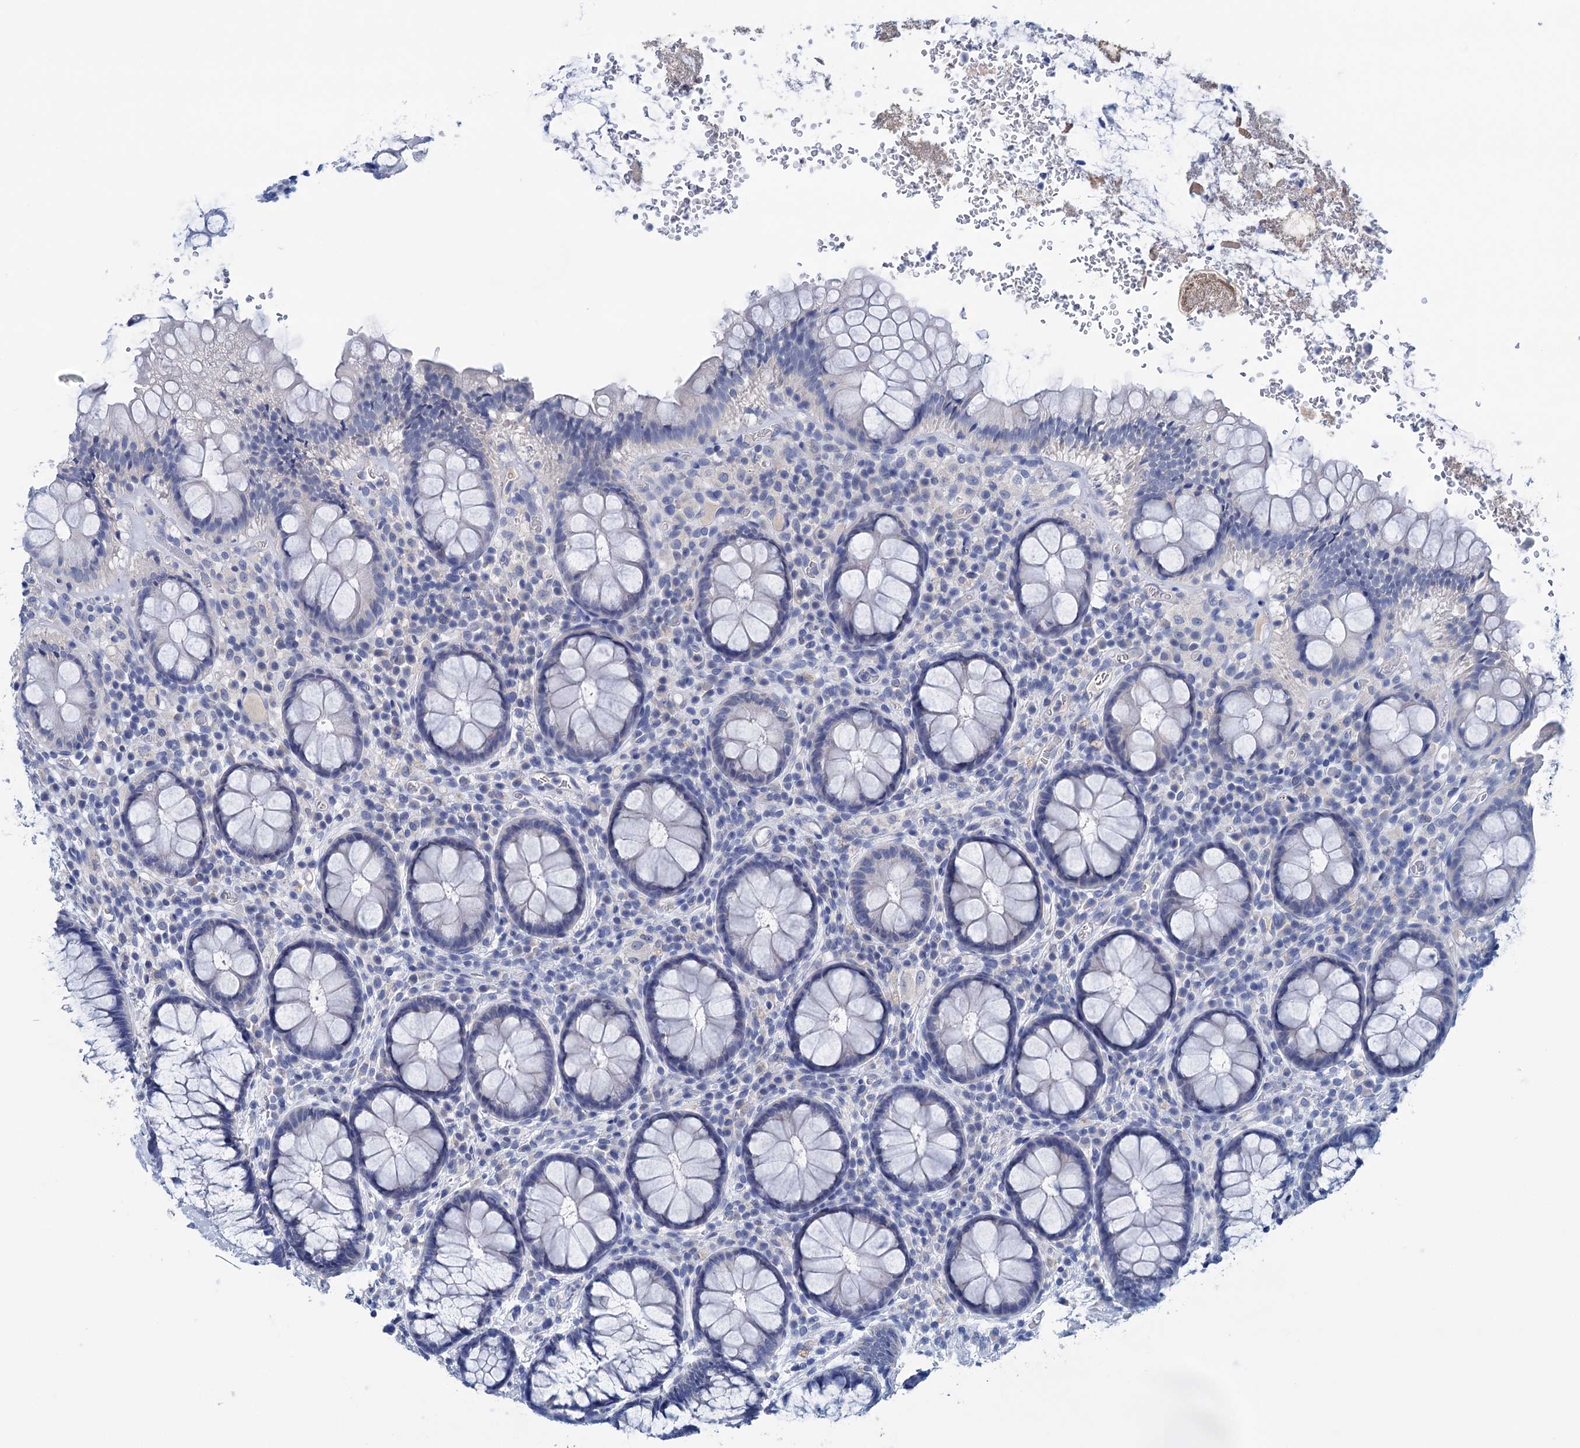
{"staining": {"intensity": "negative", "quantity": "none", "location": "none"}, "tissue": "rectum", "cell_type": "Glandular cells", "image_type": "normal", "snomed": [{"axis": "morphology", "description": "Normal tissue, NOS"}, {"axis": "topography", "description": "Rectum"}], "caption": "IHC histopathology image of unremarkable rectum: human rectum stained with DAB displays no significant protein positivity in glandular cells. Brightfield microscopy of immunohistochemistry stained with DAB (brown) and hematoxylin (blue), captured at high magnification.", "gene": "MYOZ3", "patient": {"sex": "male", "age": 83}}